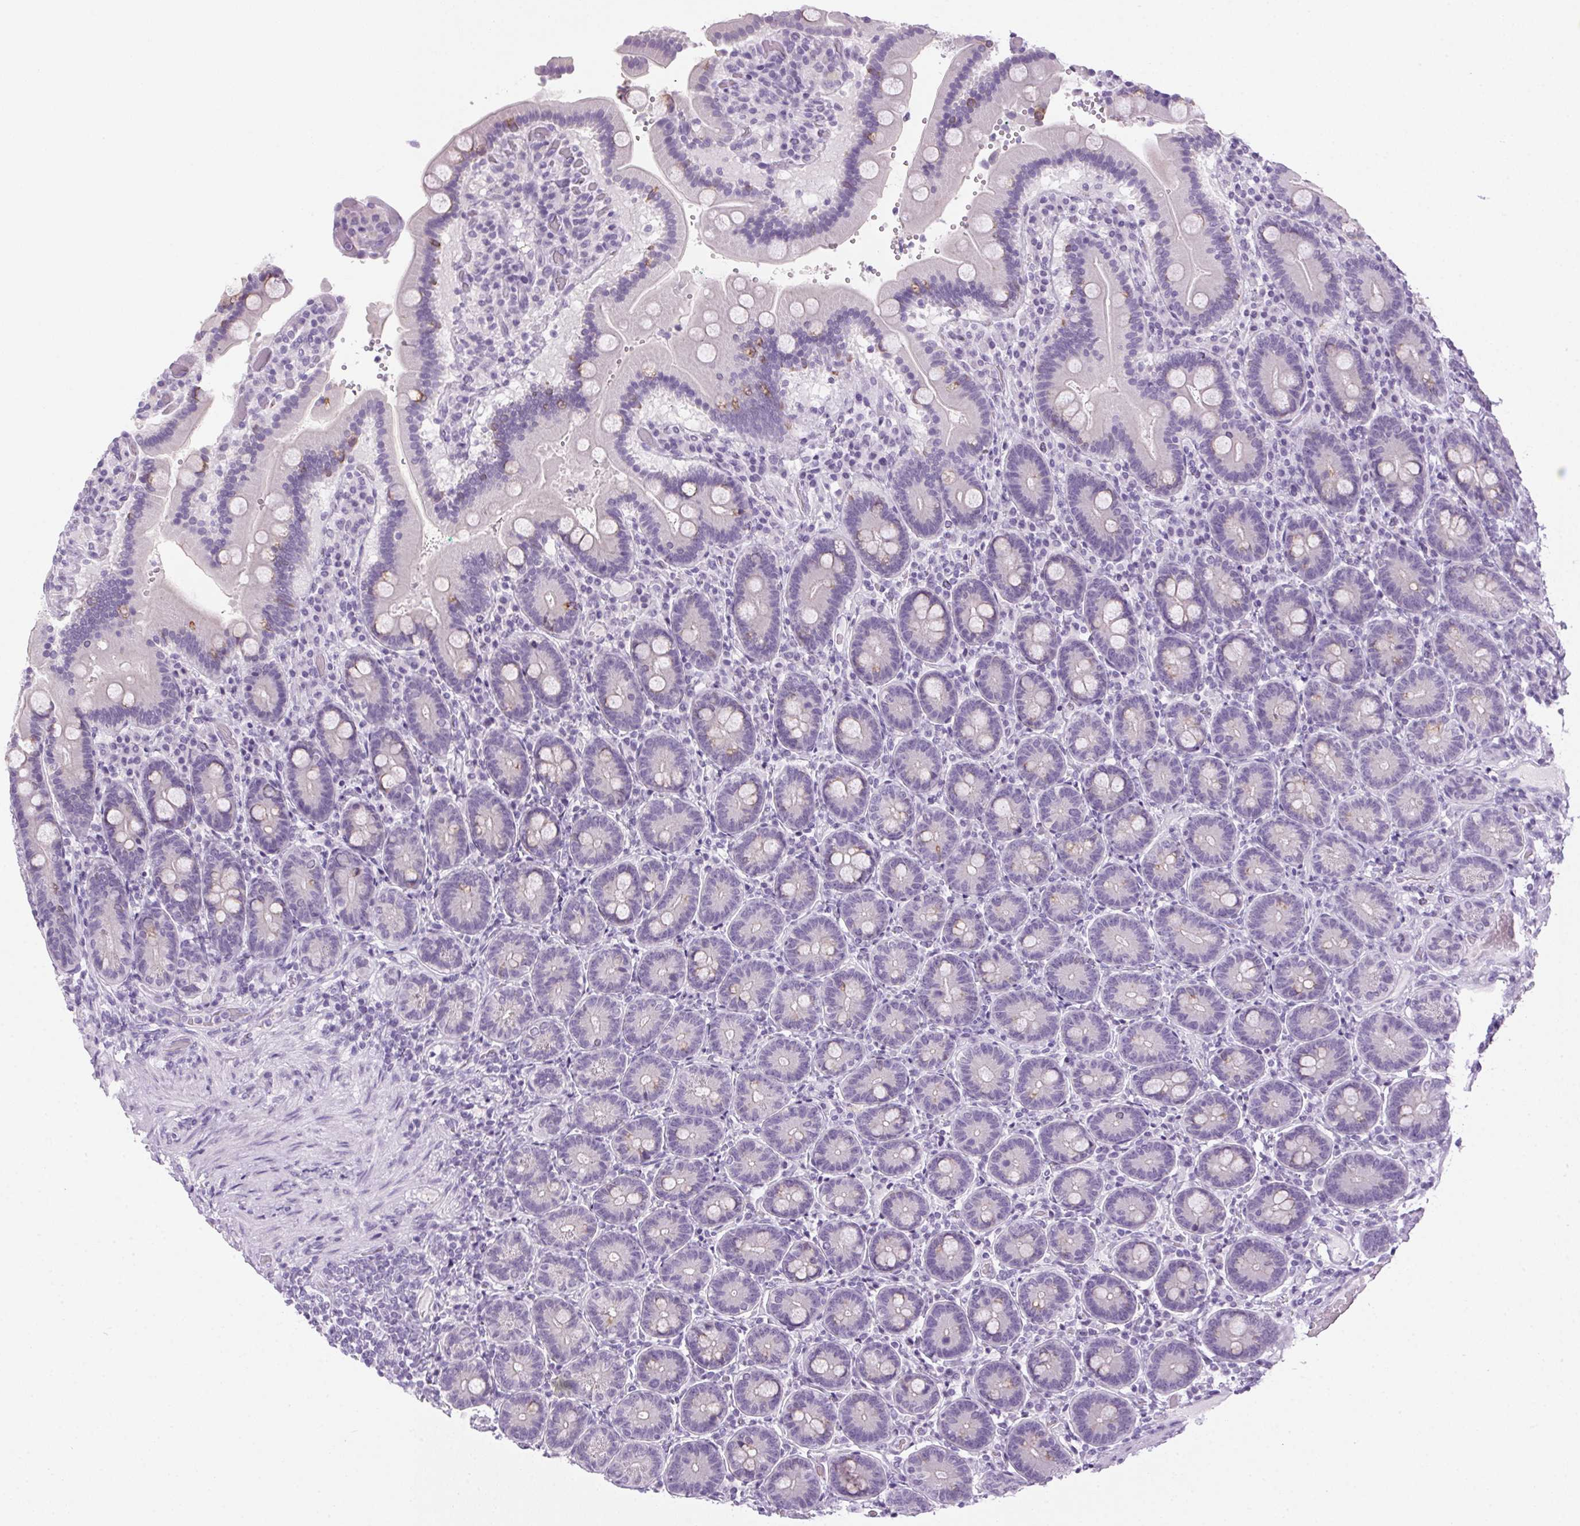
{"staining": {"intensity": "negative", "quantity": "none", "location": "none"}, "tissue": "duodenum", "cell_type": "Glandular cells", "image_type": "normal", "snomed": [{"axis": "morphology", "description": "Normal tissue, NOS"}, {"axis": "topography", "description": "Duodenum"}], "caption": "Immunohistochemistry (IHC) micrograph of unremarkable duodenum: duodenum stained with DAB (3,3'-diaminobenzidine) reveals no significant protein expression in glandular cells. (Stains: DAB IHC with hematoxylin counter stain, Microscopy: brightfield microscopy at high magnification).", "gene": "POPDC2", "patient": {"sex": "female", "age": 62}}